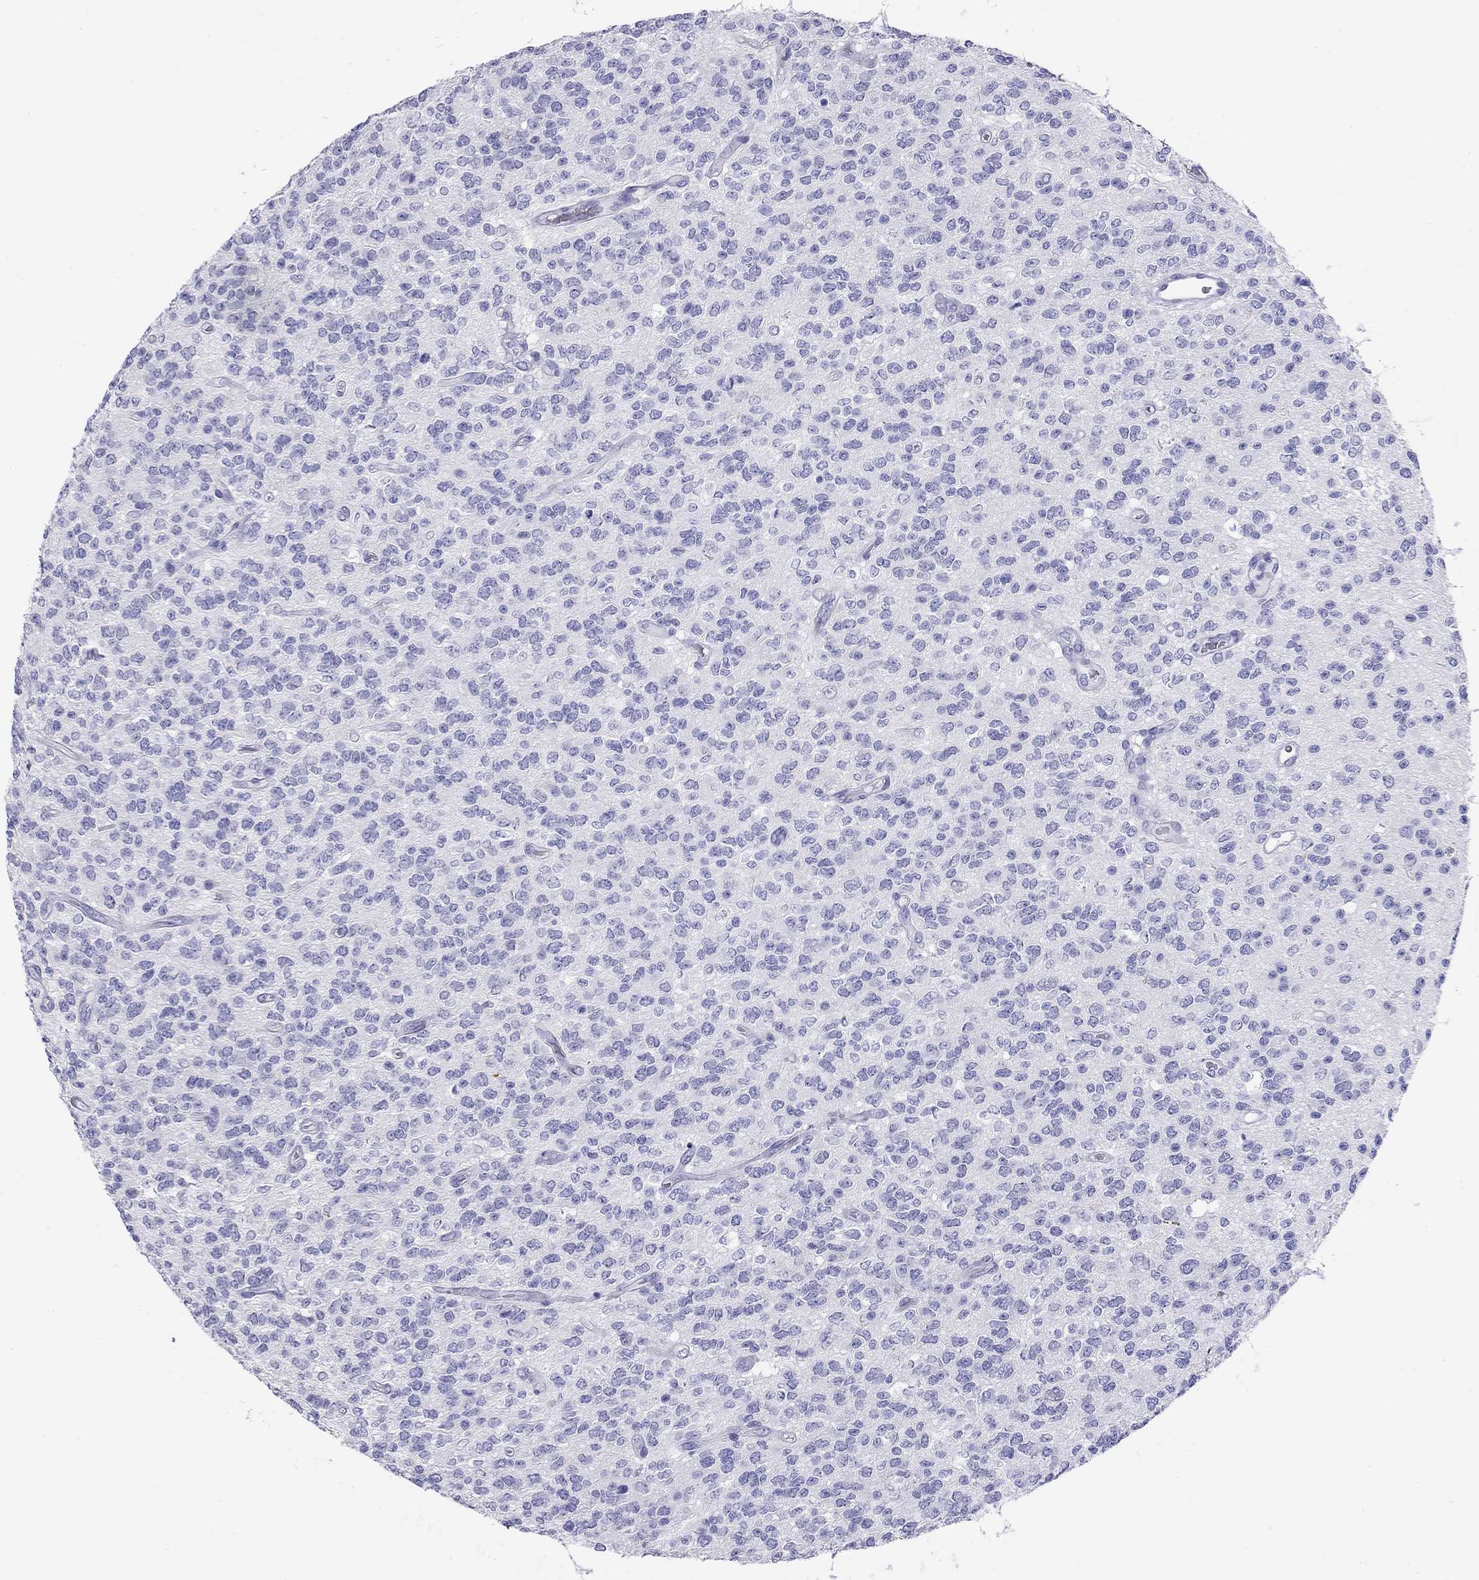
{"staining": {"intensity": "negative", "quantity": "none", "location": "none"}, "tissue": "glioma", "cell_type": "Tumor cells", "image_type": "cancer", "snomed": [{"axis": "morphology", "description": "Glioma, malignant, Low grade"}, {"axis": "topography", "description": "Brain"}], "caption": "Tumor cells are negative for brown protein staining in glioma.", "gene": "HLA-DQB2", "patient": {"sex": "female", "age": 45}}